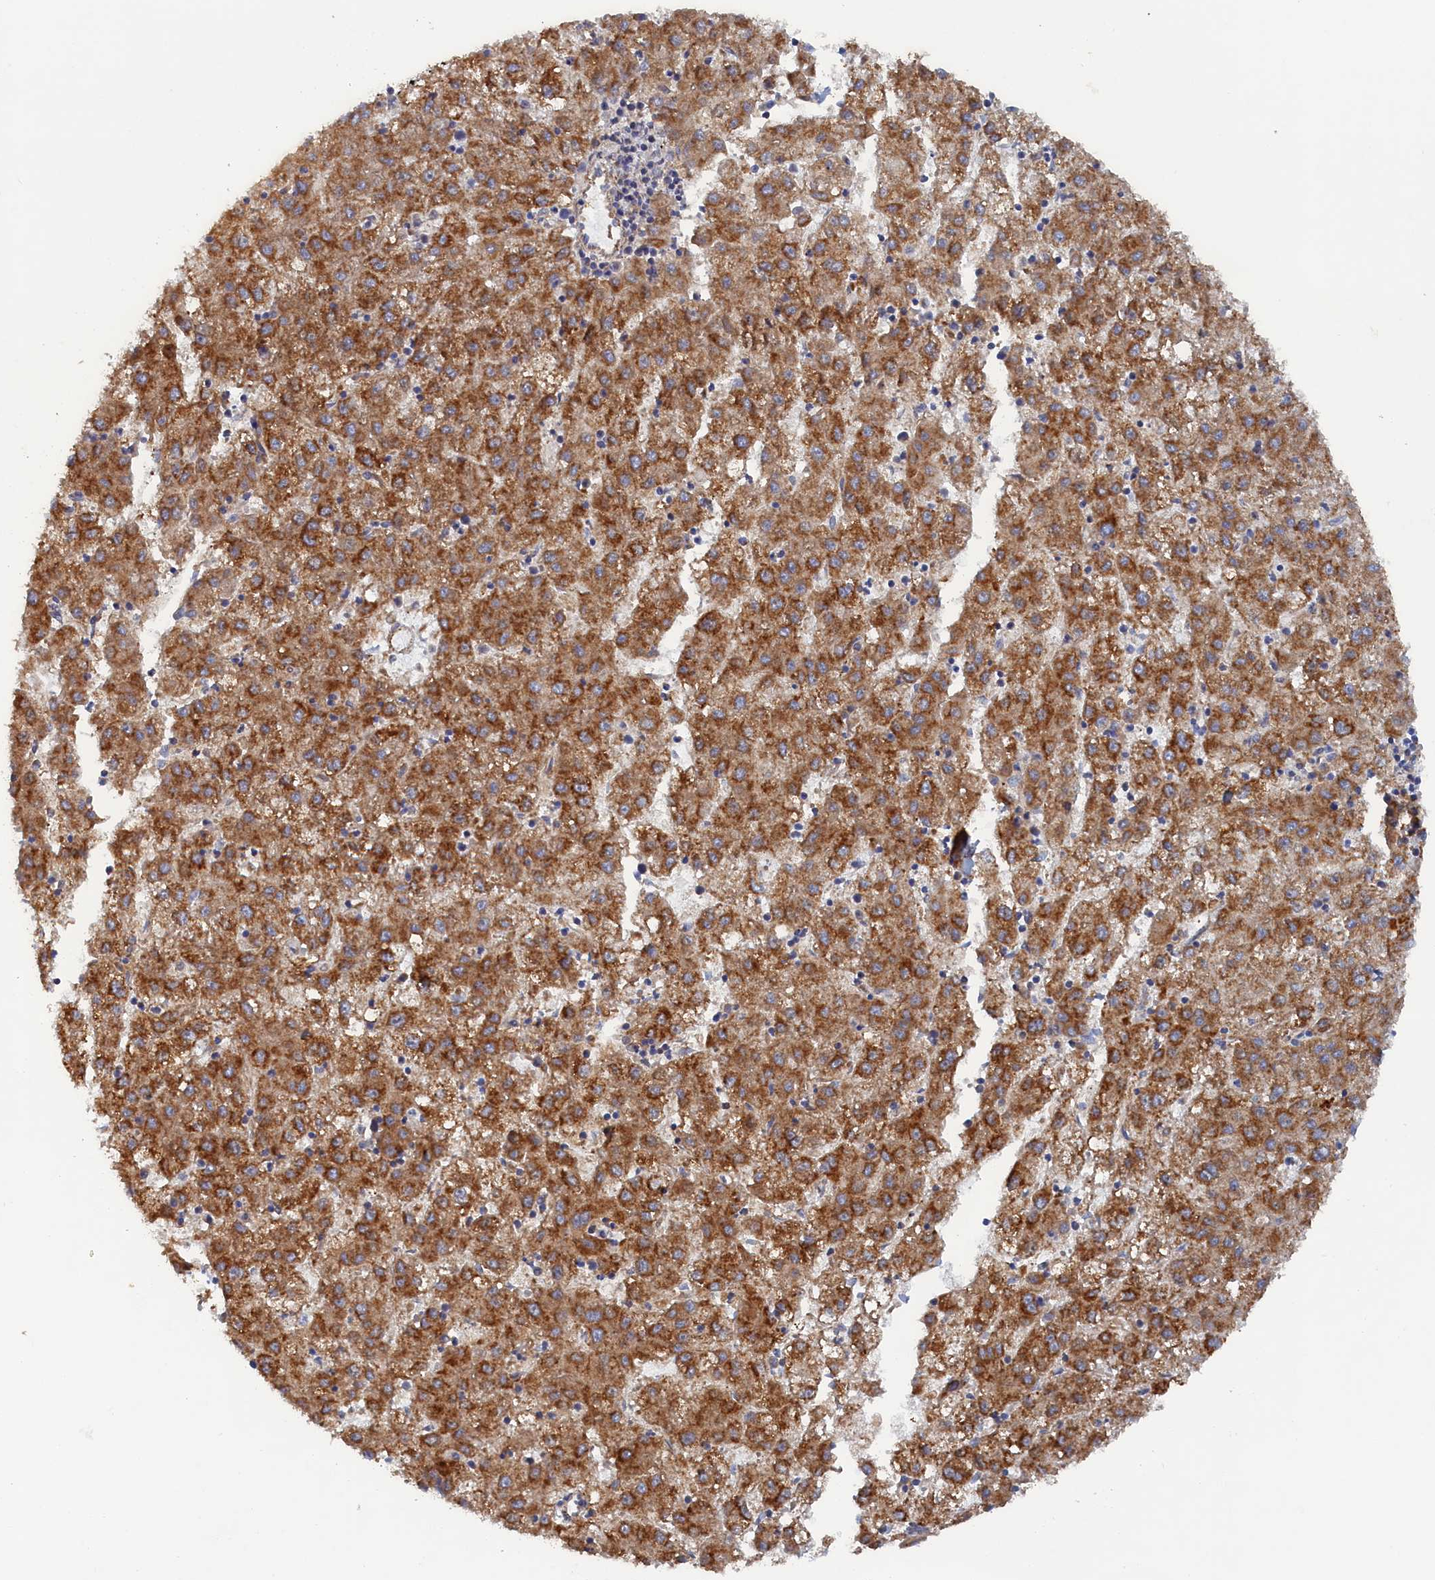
{"staining": {"intensity": "moderate", "quantity": ">75%", "location": "cytoplasmic/membranous"}, "tissue": "liver cancer", "cell_type": "Tumor cells", "image_type": "cancer", "snomed": [{"axis": "morphology", "description": "Carcinoma, Hepatocellular, NOS"}, {"axis": "topography", "description": "Liver"}], "caption": "Liver cancer (hepatocellular carcinoma) stained with a brown dye displays moderate cytoplasmic/membranous positive positivity in about >75% of tumor cells.", "gene": "TMEM196", "patient": {"sex": "male", "age": 72}}